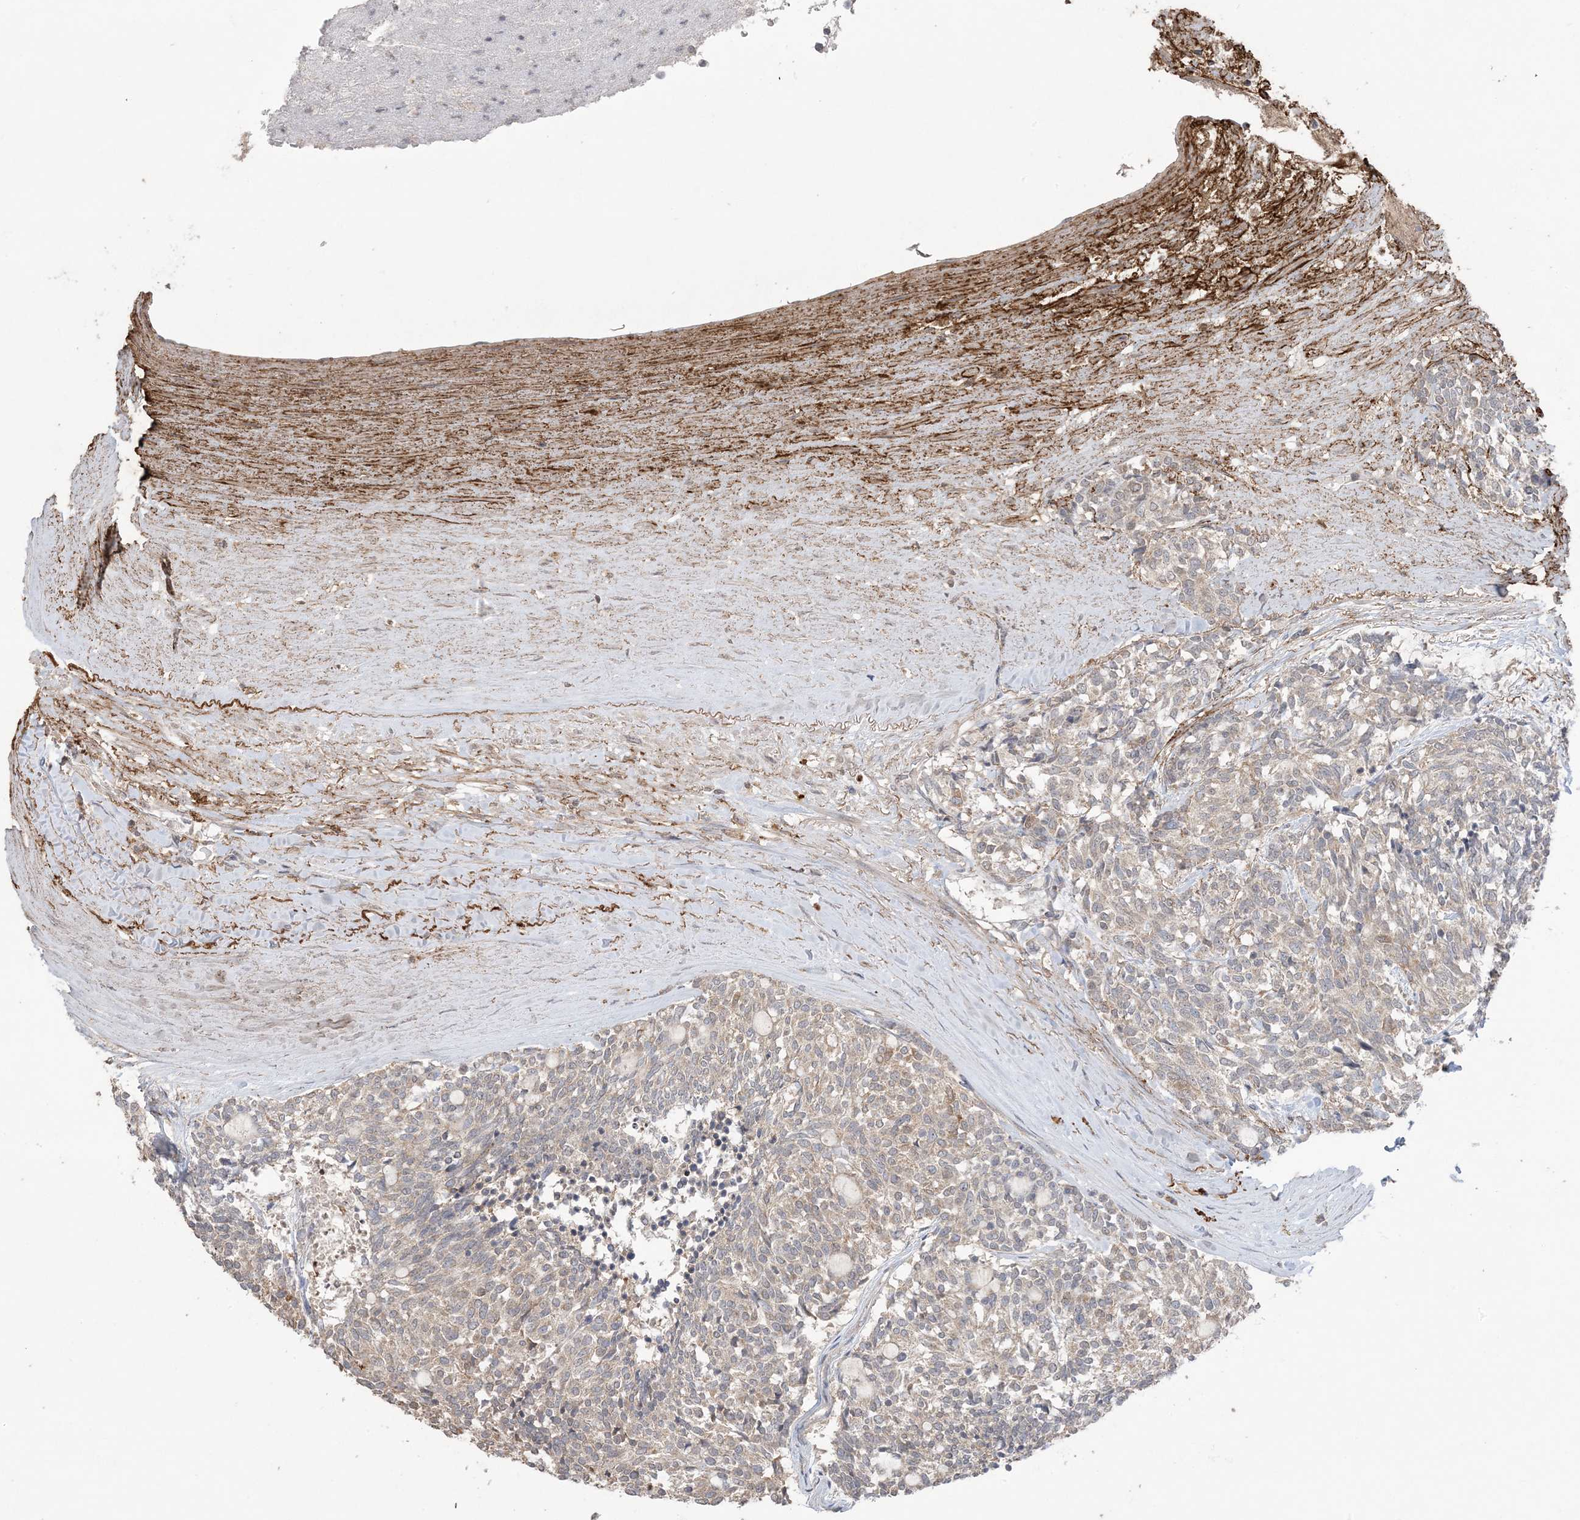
{"staining": {"intensity": "moderate", "quantity": "<25%", "location": "cytoplasmic/membranous"}, "tissue": "carcinoid", "cell_type": "Tumor cells", "image_type": "cancer", "snomed": [{"axis": "morphology", "description": "Carcinoid, malignant, NOS"}, {"axis": "topography", "description": "Pancreas"}], "caption": "Protein expression analysis of carcinoid (malignant) reveals moderate cytoplasmic/membranous positivity in about <25% of tumor cells.", "gene": "XRN1", "patient": {"sex": "female", "age": 54}}